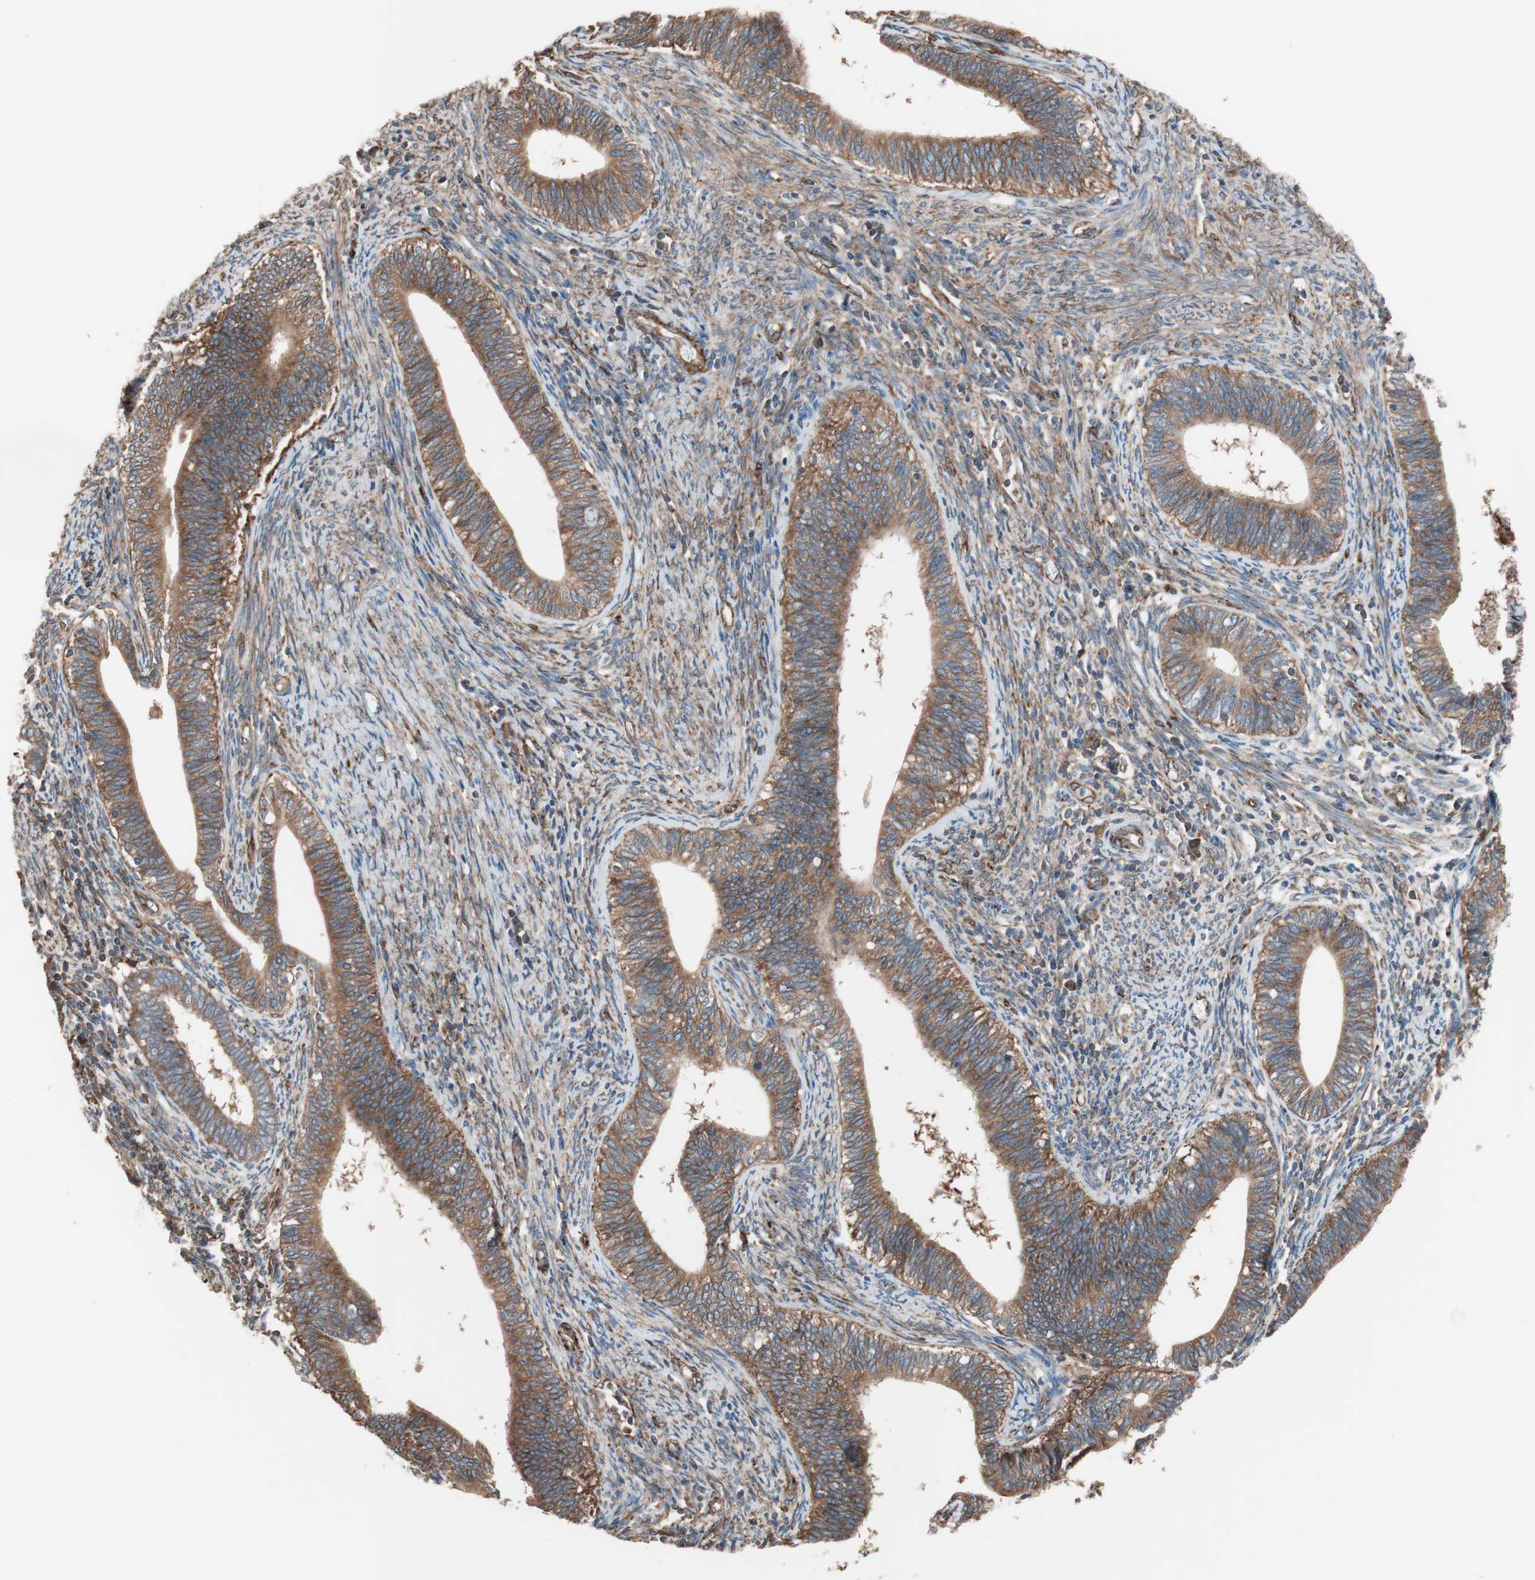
{"staining": {"intensity": "strong", "quantity": ">75%", "location": "cytoplasmic/membranous"}, "tissue": "cervical cancer", "cell_type": "Tumor cells", "image_type": "cancer", "snomed": [{"axis": "morphology", "description": "Adenocarcinoma, NOS"}, {"axis": "topography", "description": "Cervix"}], "caption": "IHC micrograph of neoplastic tissue: cervical adenocarcinoma stained using immunohistochemistry reveals high levels of strong protein expression localized specifically in the cytoplasmic/membranous of tumor cells, appearing as a cytoplasmic/membranous brown color.", "gene": "GPSM2", "patient": {"sex": "female", "age": 44}}